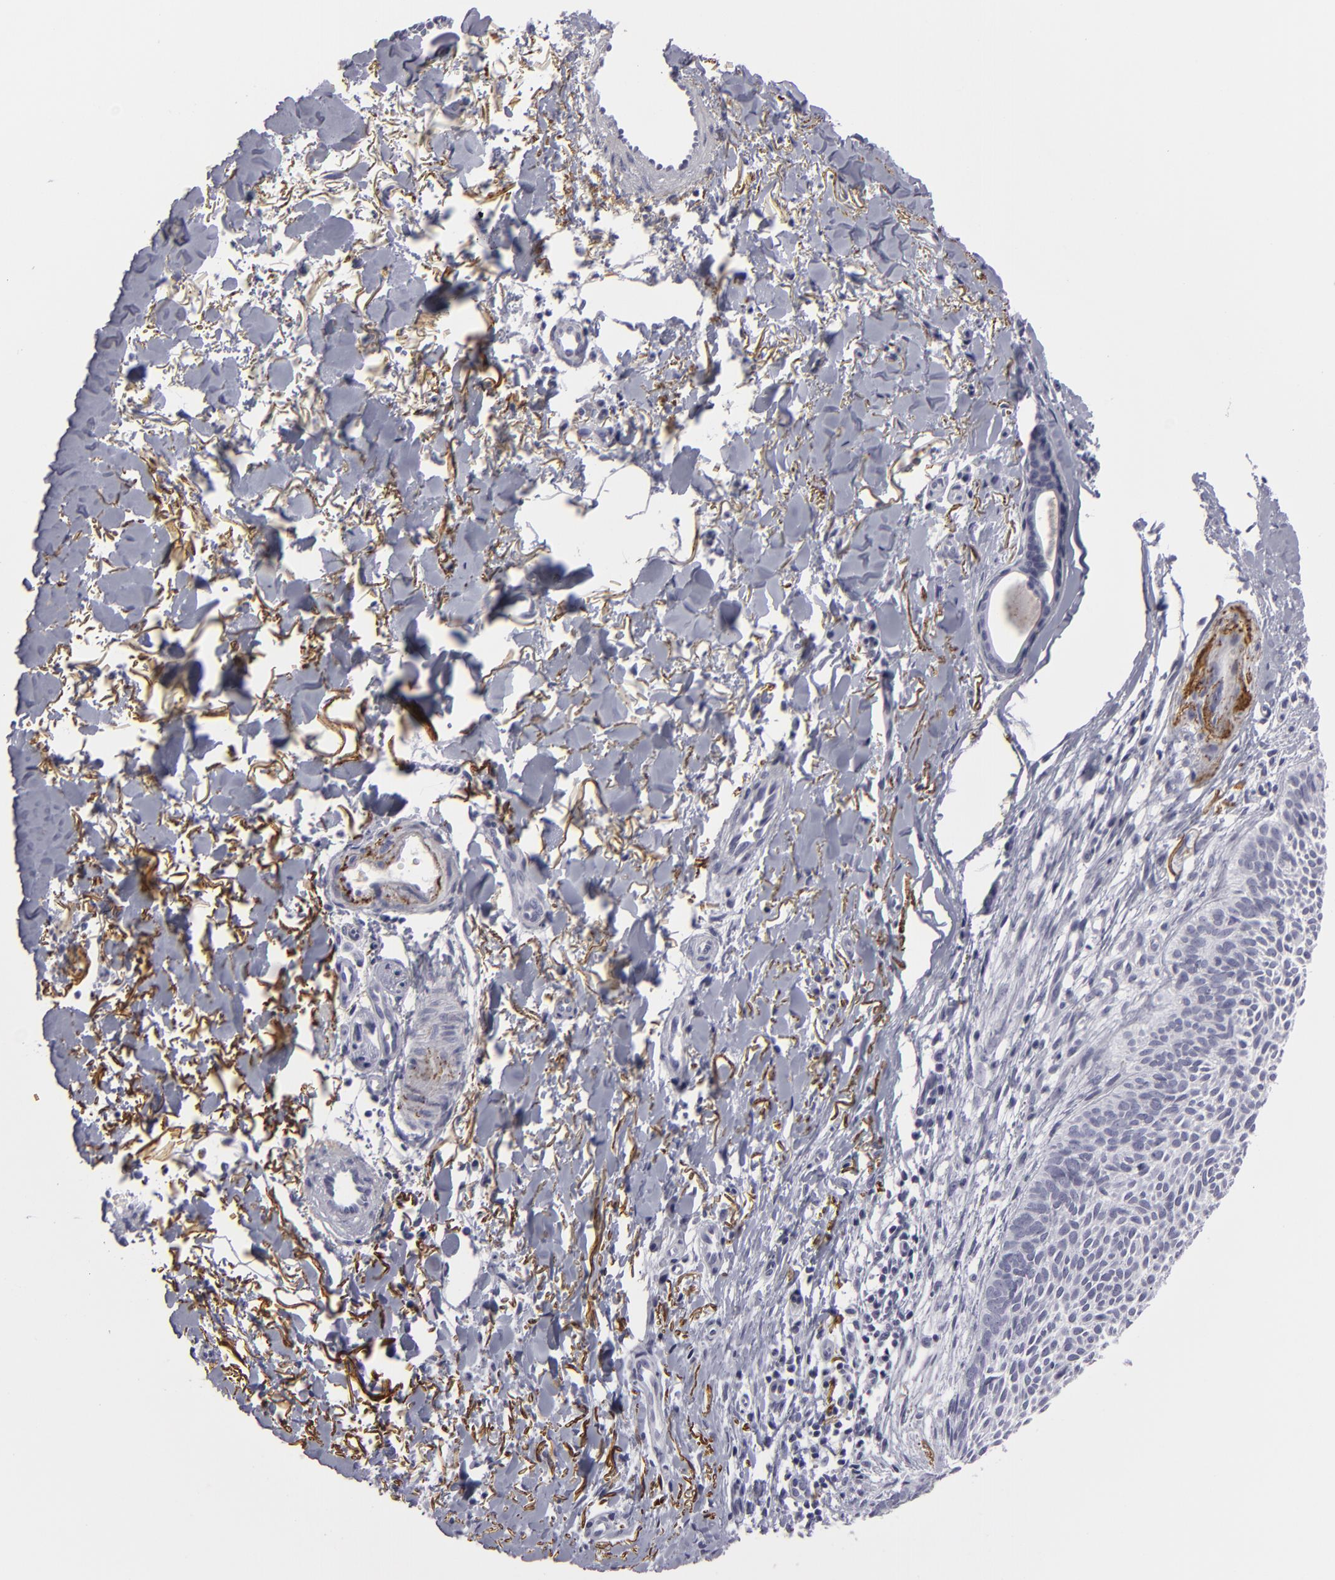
{"staining": {"intensity": "negative", "quantity": "none", "location": "none"}, "tissue": "skin cancer", "cell_type": "Tumor cells", "image_type": "cancer", "snomed": [{"axis": "morphology", "description": "Basal cell carcinoma"}, {"axis": "topography", "description": "Skin"}], "caption": "DAB immunohistochemical staining of human basal cell carcinoma (skin) exhibits no significant expression in tumor cells. (Brightfield microscopy of DAB (3,3'-diaminobenzidine) IHC at high magnification).", "gene": "C9", "patient": {"sex": "male", "age": 84}}